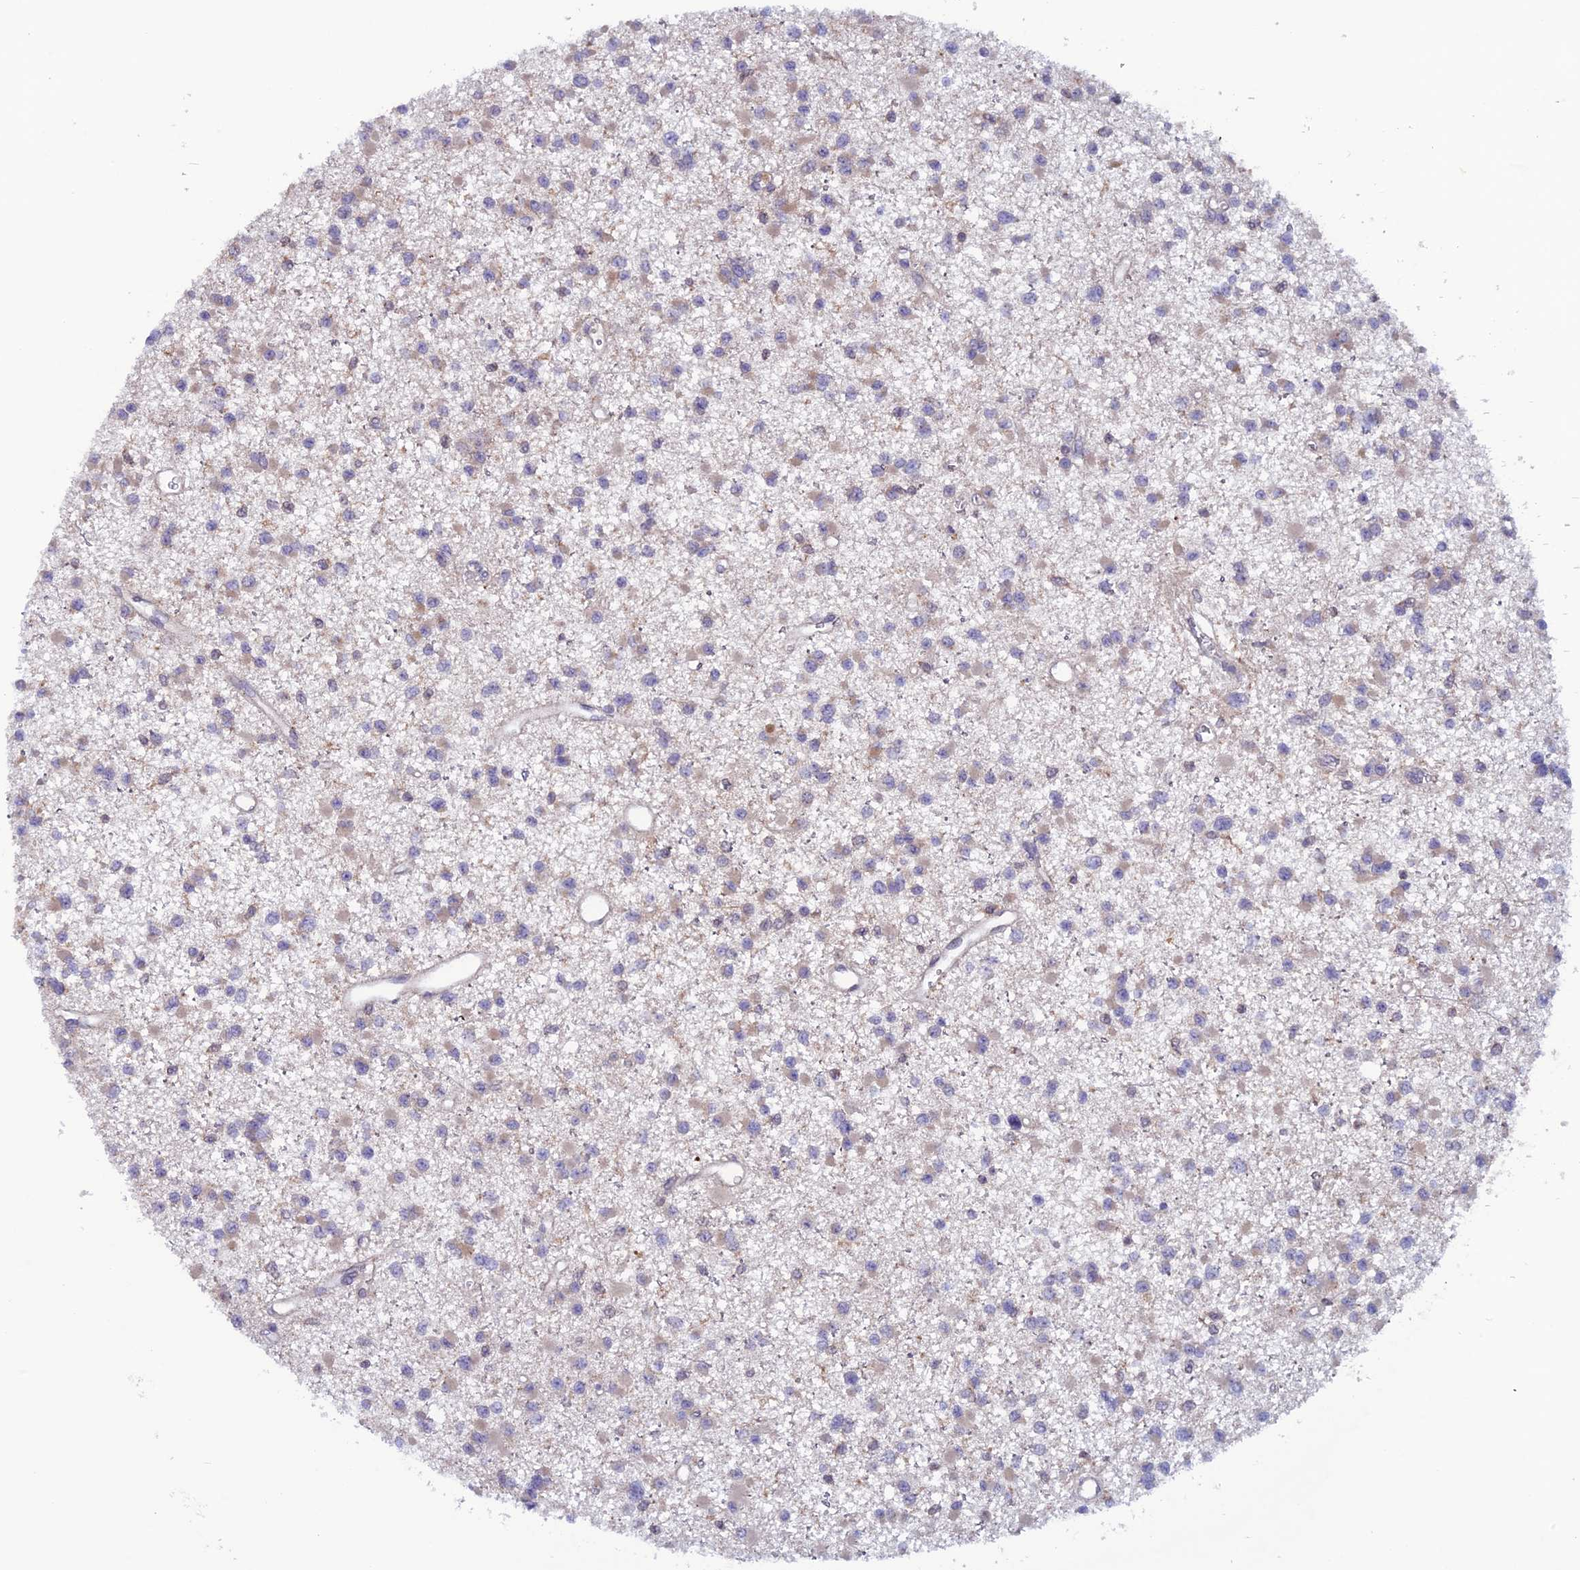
{"staining": {"intensity": "negative", "quantity": "none", "location": "none"}, "tissue": "glioma", "cell_type": "Tumor cells", "image_type": "cancer", "snomed": [{"axis": "morphology", "description": "Glioma, malignant, Low grade"}, {"axis": "topography", "description": "Brain"}], "caption": "Malignant glioma (low-grade) stained for a protein using IHC shows no expression tumor cells.", "gene": "MAST2", "patient": {"sex": "female", "age": 22}}